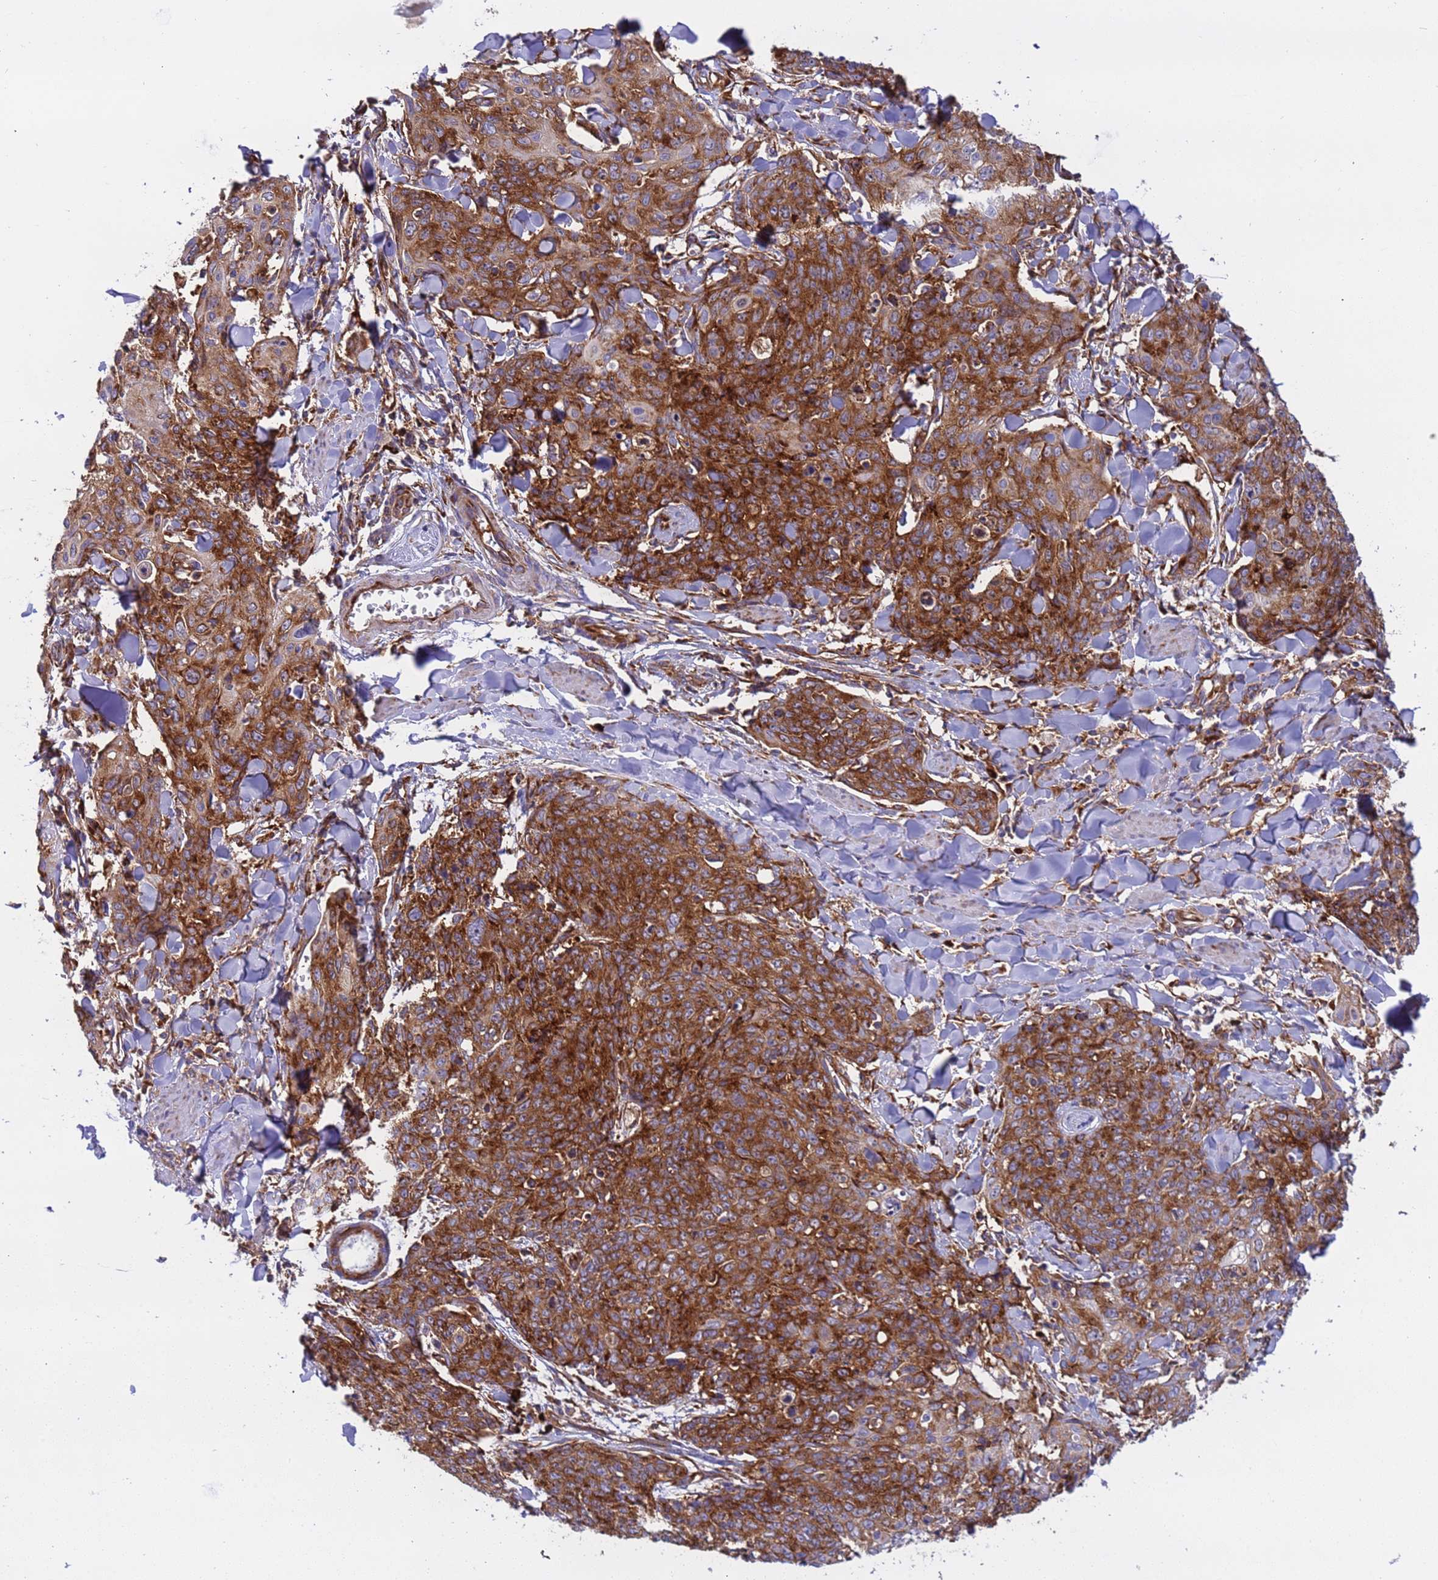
{"staining": {"intensity": "strong", "quantity": ">75%", "location": "cytoplasmic/membranous"}, "tissue": "skin cancer", "cell_type": "Tumor cells", "image_type": "cancer", "snomed": [{"axis": "morphology", "description": "Squamous cell carcinoma, NOS"}, {"axis": "topography", "description": "Skin"}, {"axis": "topography", "description": "Vulva"}], "caption": "A brown stain labels strong cytoplasmic/membranous staining of a protein in skin squamous cell carcinoma tumor cells.", "gene": "RPL36", "patient": {"sex": "female", "age": 85}}